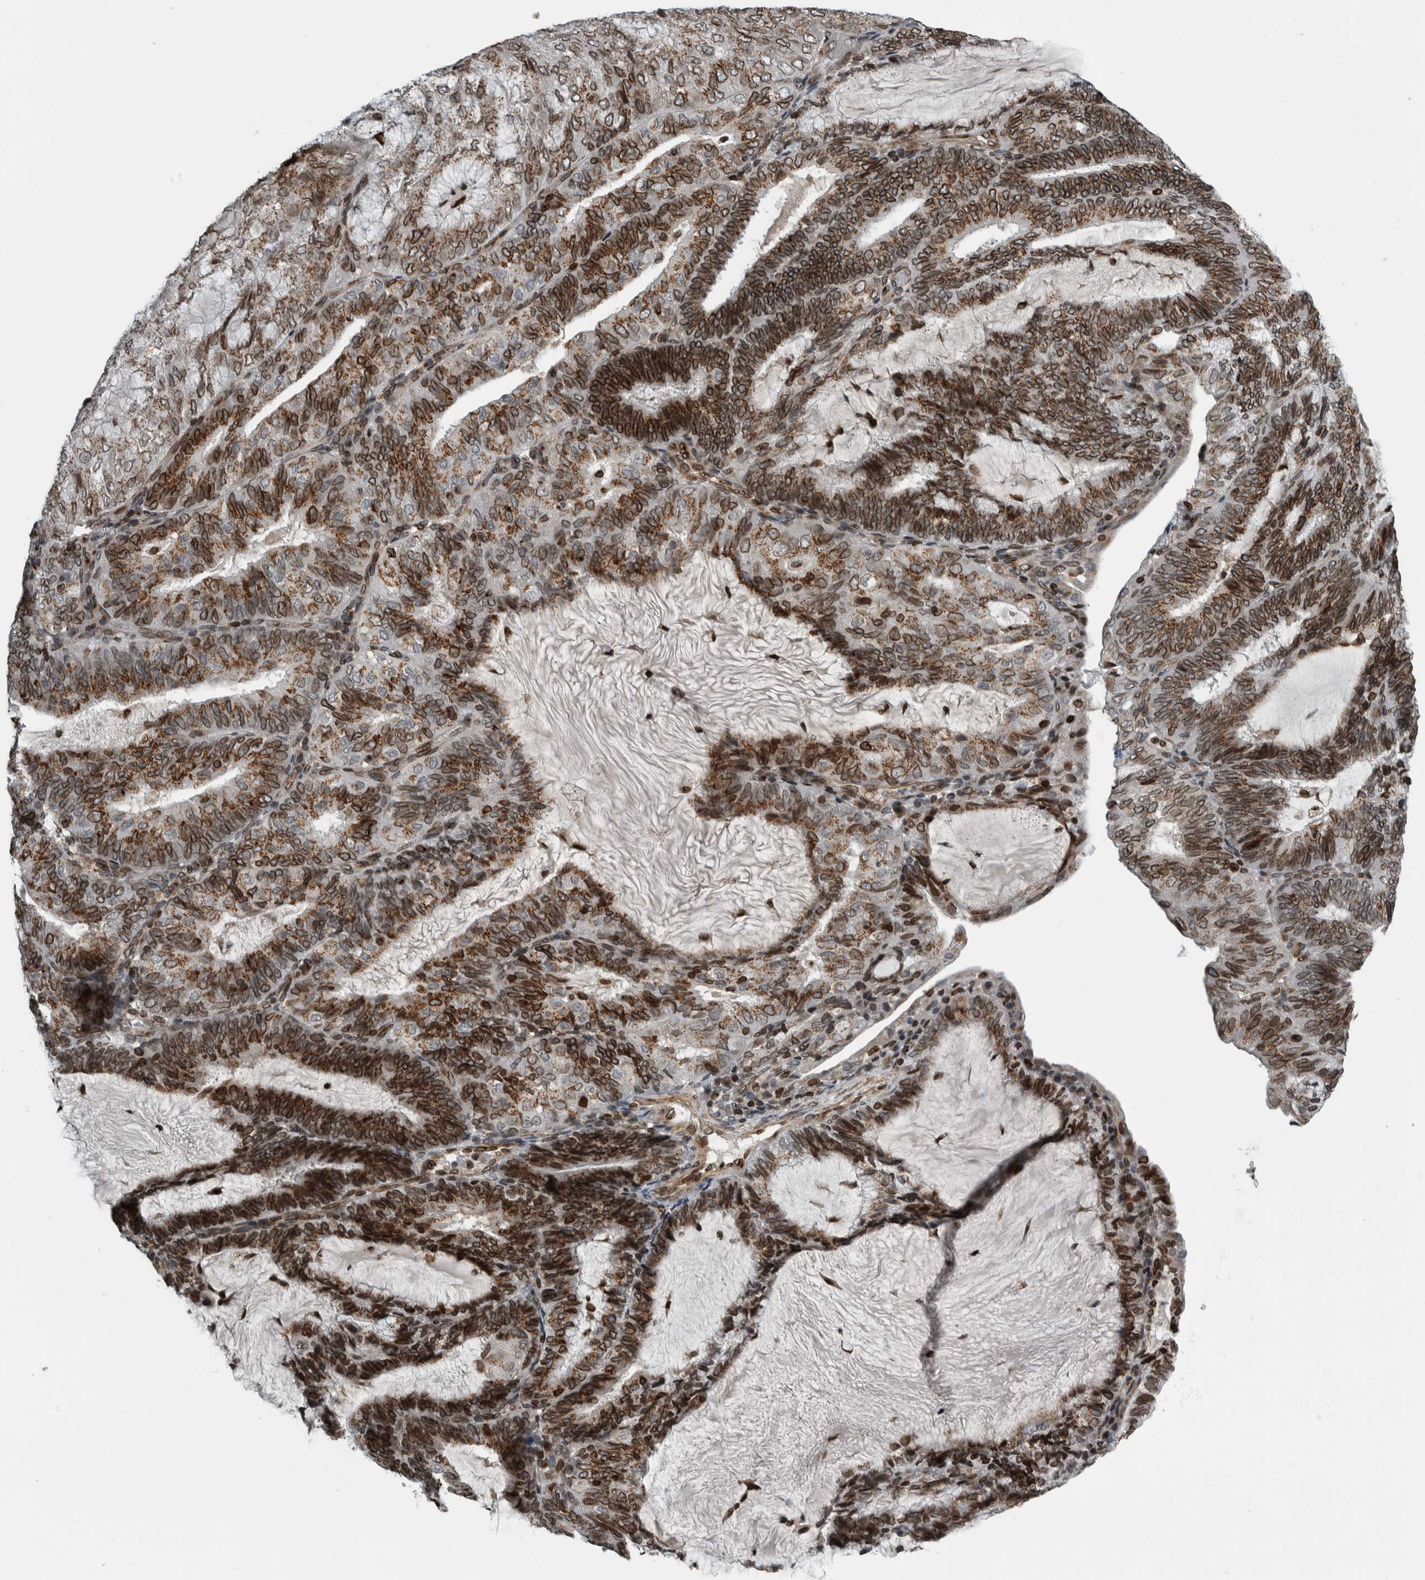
{"staining": {"intensity": "strong", "quantity": ">75%", "location": "cytoplasmic/membranous,nuclear"}, "tissue": "endometrial cancer", "cell_type": "Tumor cells", "image_type": "cancer", "snomed": [{"axis": "morphology", "description": "Adenocarcinoma, NOS"}, {"axis": "topography", "description": "Endometrium"}], "caption": "Protein expression analysis of endometrial cancer demonstrates strong cytoplasmic/membranous and nuclear expression in about >75% of tumor cells.", "gene": "FAM135B", "patient": {"sex": "female", "age": 81}}